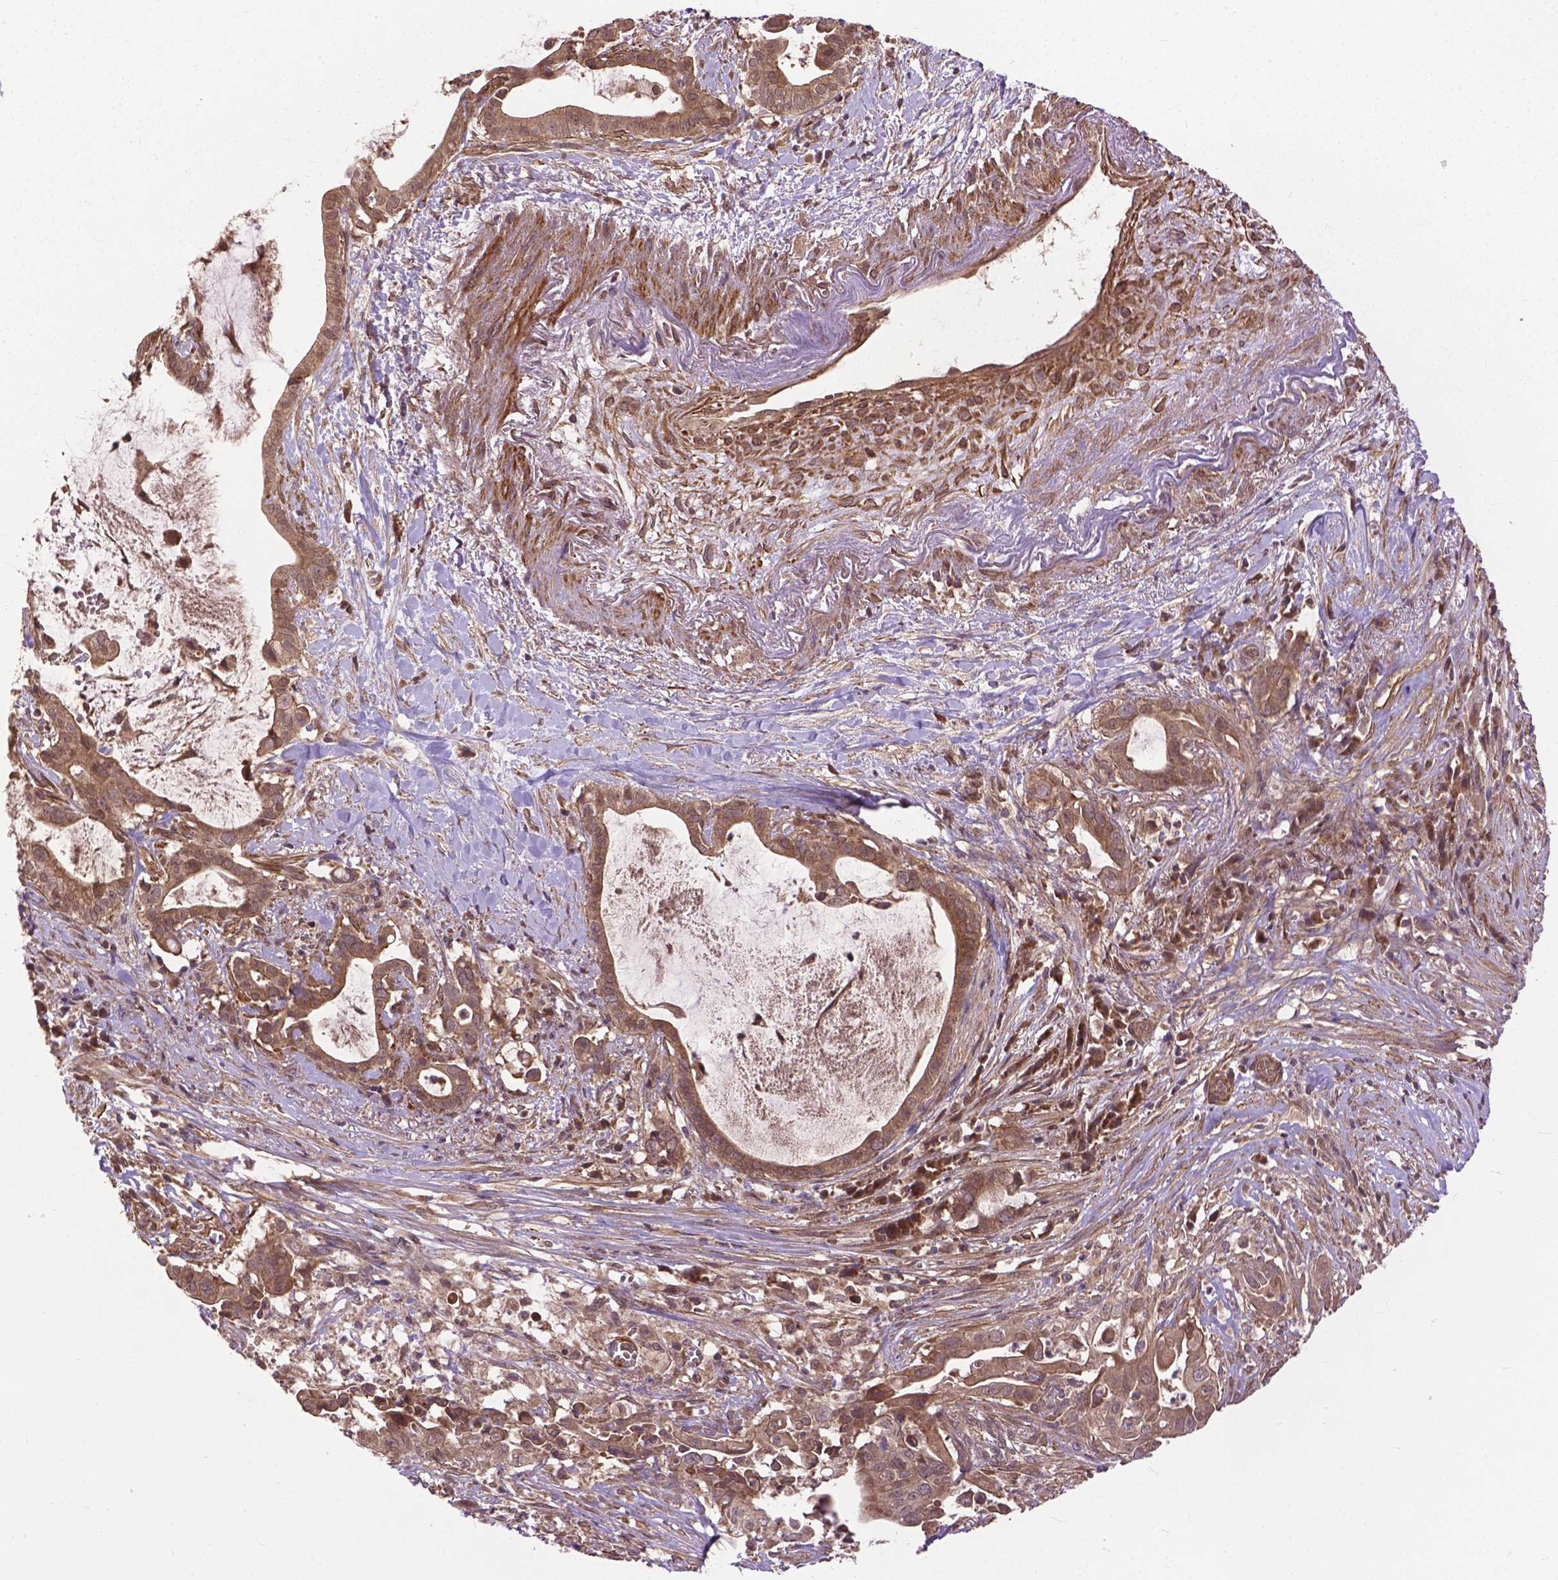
{"staining": {"intensity": "moderate", "quantity": ">75%", "location": "cytoplasmic/membranous"}, "tissue": "pancreatic cancer", "cell_type": "Tumor cells", "image_type": "cancer", "snomed": [{"axis": "morphology", "description": "Adenocarcinoma, NOS"}, {"axis": "topography", "description": "Pancreas"}], "caption": "Pancreatic adenocarcinoma stained with a protein marker reveals moderate staining in tumor cells.", "gene": "ZNF616", "patient": {"sex": "male", "age": 61}}